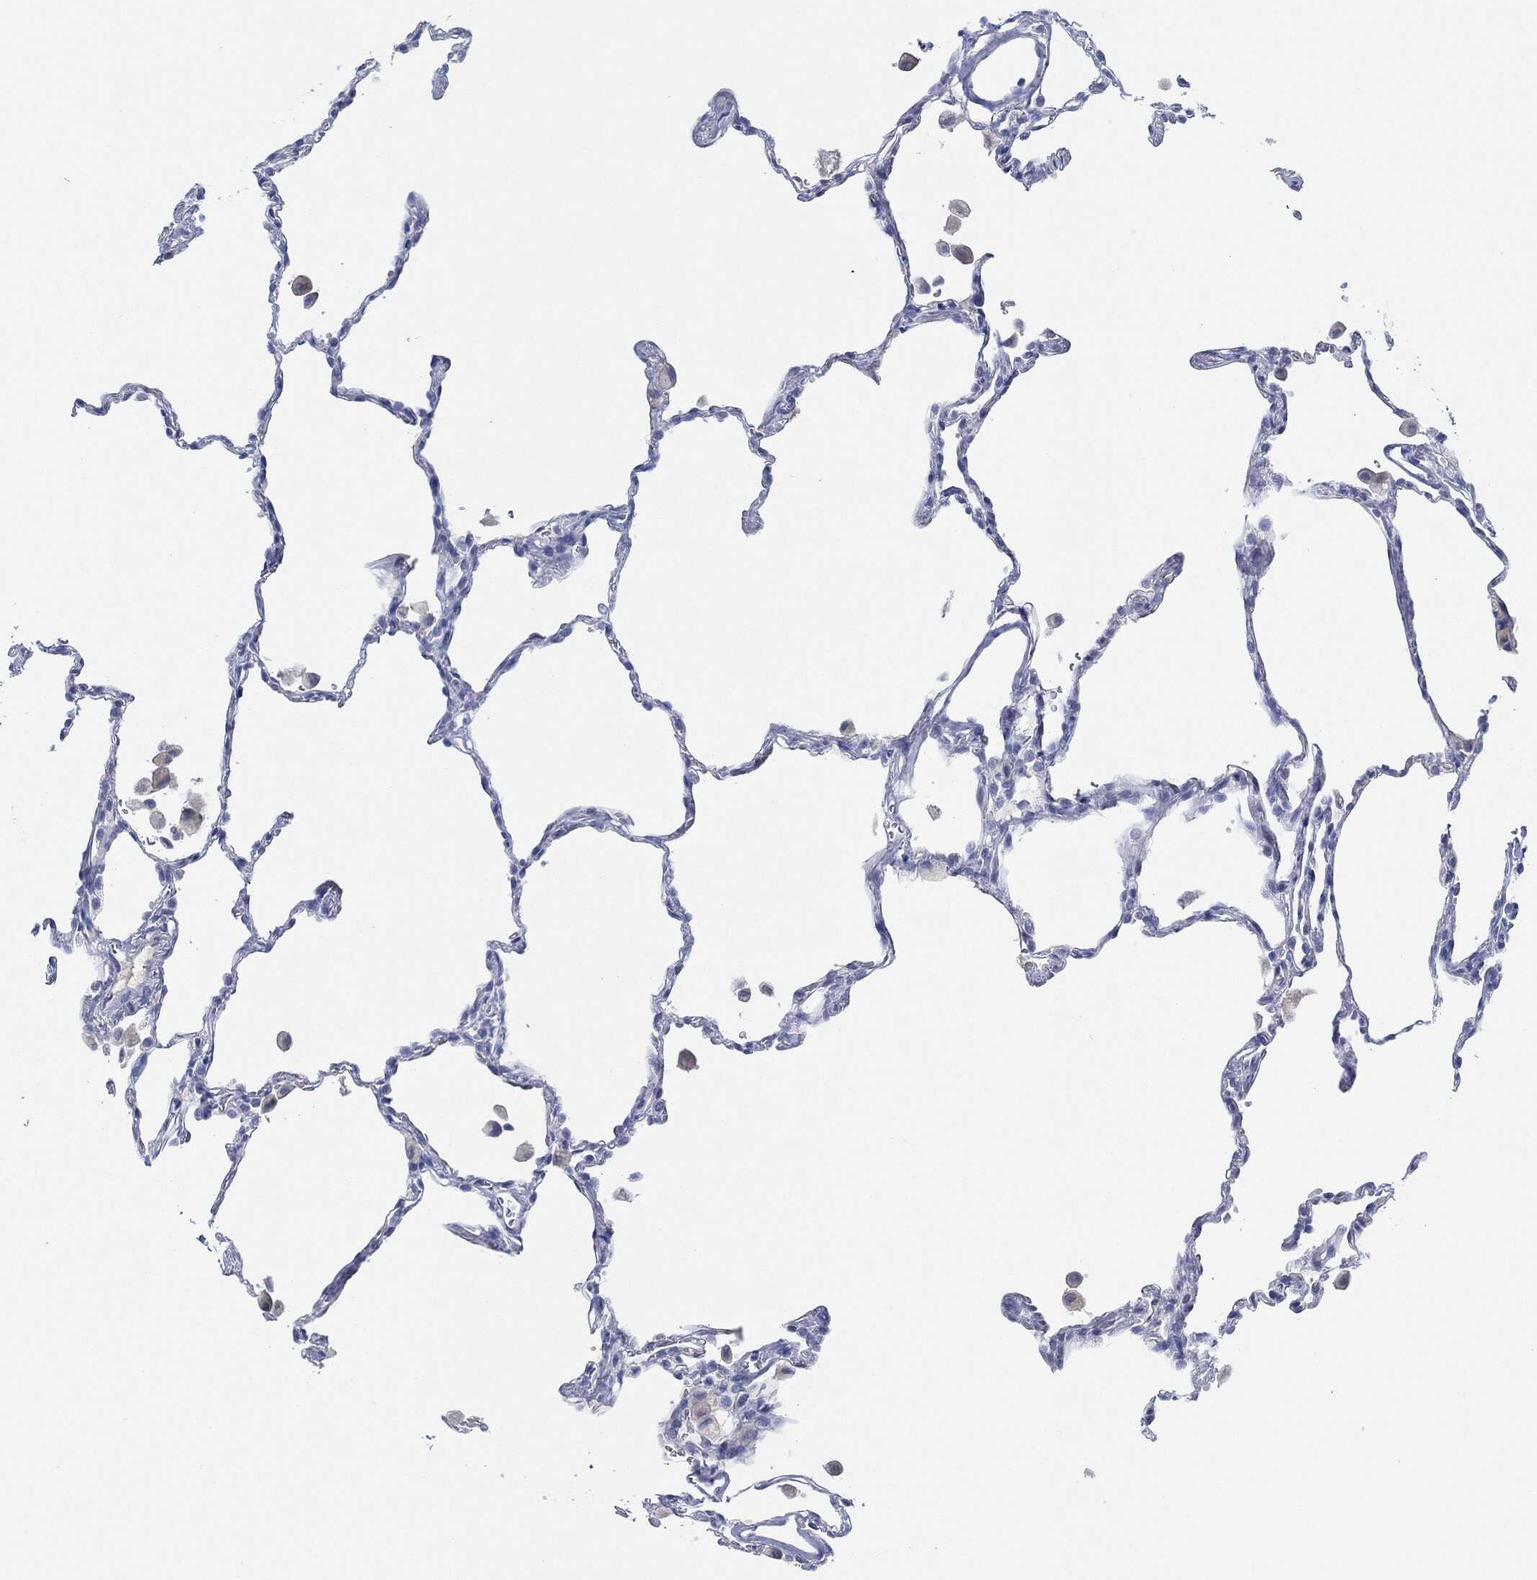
{"staining": {"intensity": "negative", "quantity": "none", "location": "none"}, "tissue": "lung", "cell_type": "Alveolar cells", "image_type": "normal", "snomed": [{"axis": "morphology", "description": "Normal tissue, NOS"}, {"axis": "topography", "description": "Lung"}], "caption": "IHC of normal human lung demonstrates no staining in alveolar cells. (Stains: DAB immunohistochemistry with hematoxylin counter stain, Microscopy: brightfield microscopy at high magnification).", "gene": "AFP", "patient": {"sex": "female", "age": 47}}